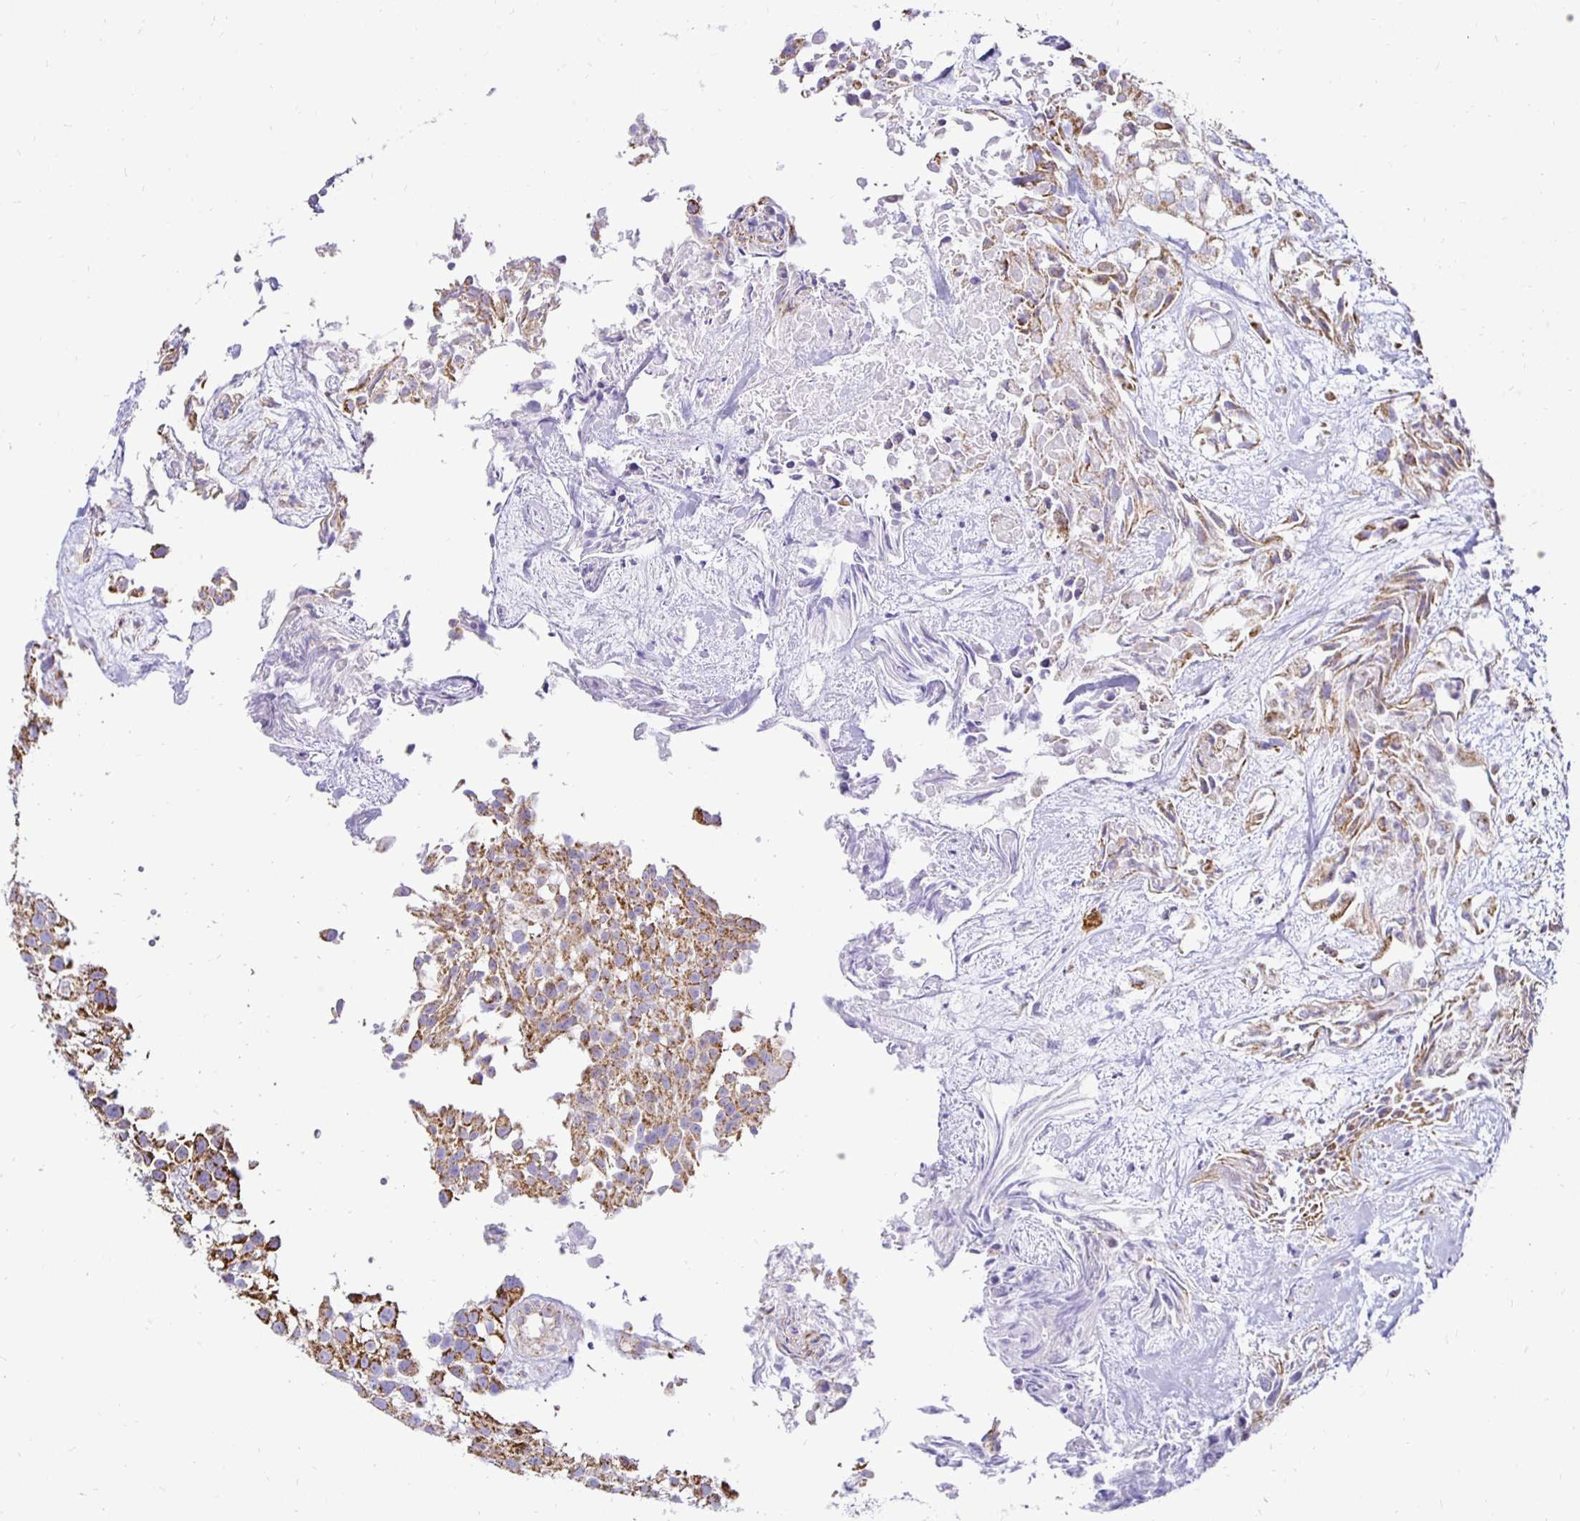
{"staining": {"intensity": "moderate", "quantity": ">75%", "location": "cytoplasmic/membranous"}, "tissue": "urothelial cancer", "cell_type": "Tumor cells", "image_type": "cancer", "snomed": [{"axis": "morphology", "description": "Urothelial carcinoma, High grade"}, {"axis": "topography", "description": "Urinary bladder"}], "caption": "High-power microscopy captured an immunohistochemistry image of urothelial carcinoma (high-grade), revealing moderate cytoplasmic/membranous expression in approximately >75% of tumor cells. (Brightfield microscopy of DAB IHC at high magnification).", "gene": "PLAAT2", "patient": {"sex": "male", "age": 56}}